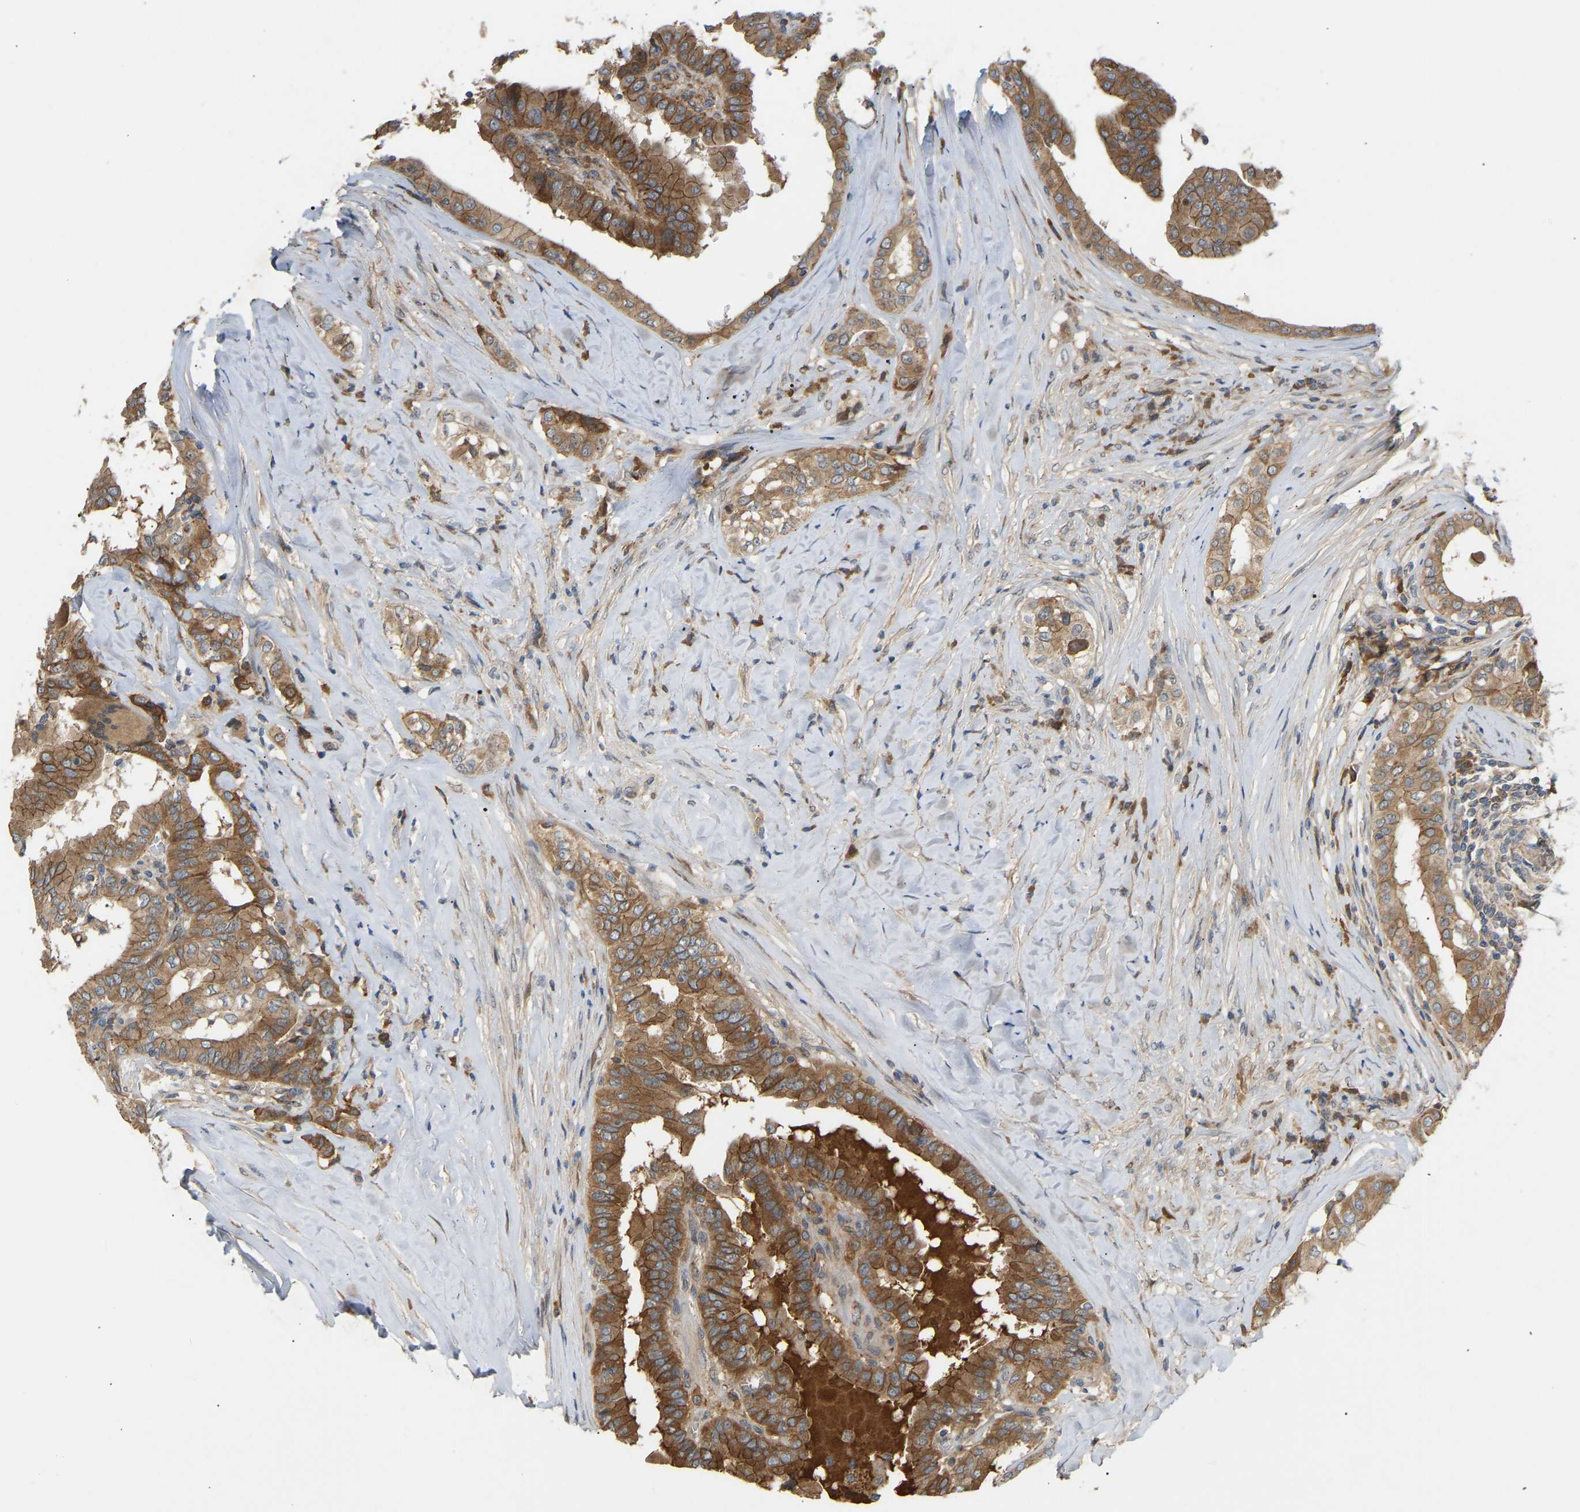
{"staining": {"intensity": "moderate", "quantity": ">75%", "location": "cytoplasmic/membranous"}, "tissue": "thyroid cancer", "cell_type": "Tumor cells", "image_type": "cancer", "snomed": [{"axis": "morphology", "description": "Papillary adenocarcinoma, NOS"}, {"axis": "topography", "description": "Thyroid gland"}], "caption": "This image shows thyroid cancer (papillary adenocarcinoma) stained with immunohistochemistry (IHC) to label a protein in brown. The cytoplasmic/membranous of tumor cells show moderate positivity for the protein. Nuclei are counter-stained blue.", "gene": "PTCD1", "patient": {"sex": "male", "age": 33}}